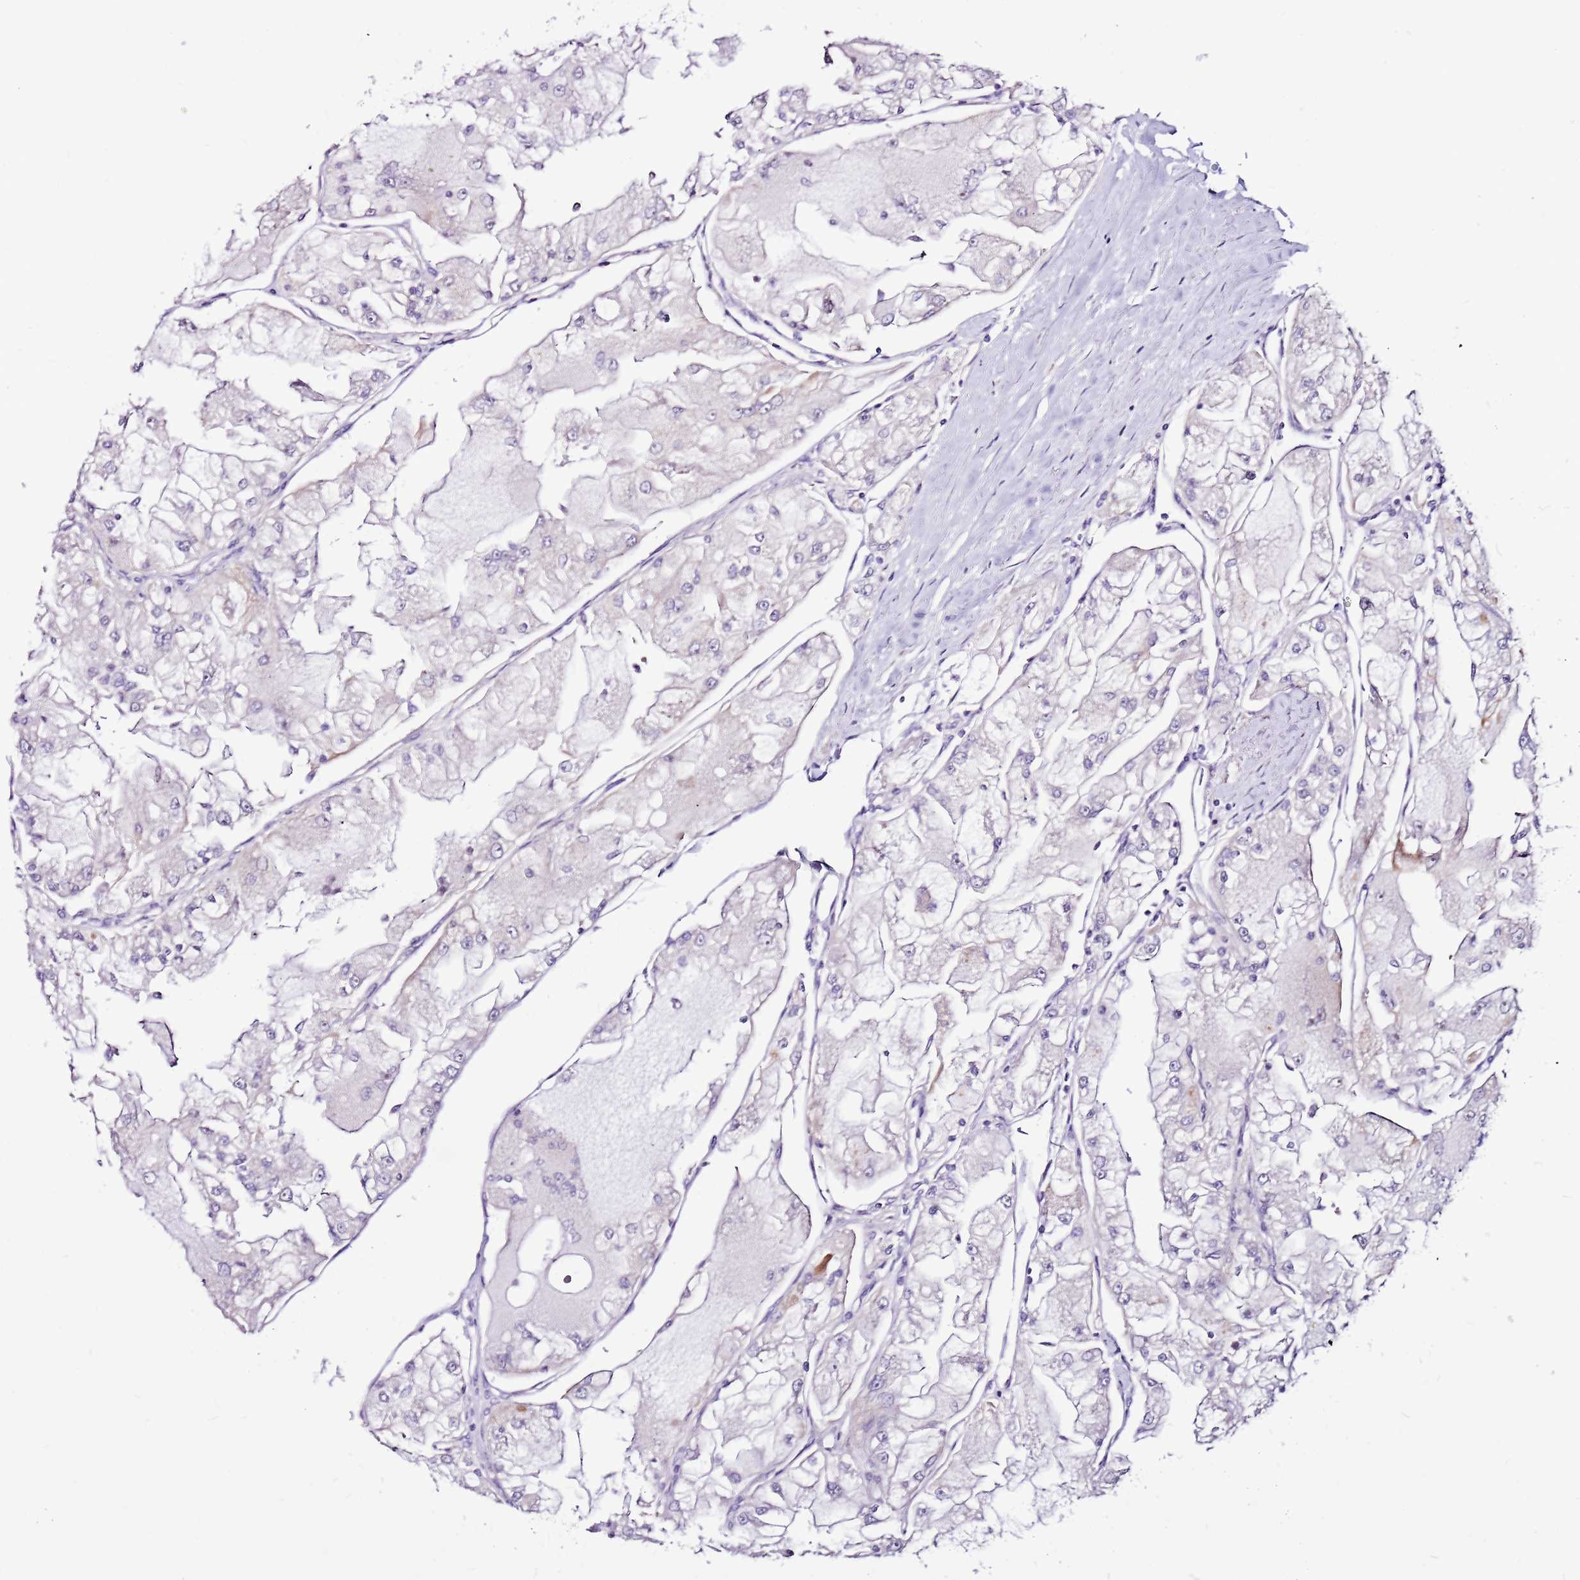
{"staining": {"intensity": "negative", "quantity": "none", "location": "none"}, "tissue": "renal cancer", "cell_type": "Tumor cells", "image_type": "cancer", "snomed": [{"axis": "morphology", "description": "Adenocarcinoma, NOS"}, {"axis": "topography", "description": "Kidney"}], "caption": "This is an IHC histopathology image of human renal cancer (adenocarcinoma). There is no staining in tumor cells.", "gene": "POLE3", "patient": {"sex": "female", "age": 72}}